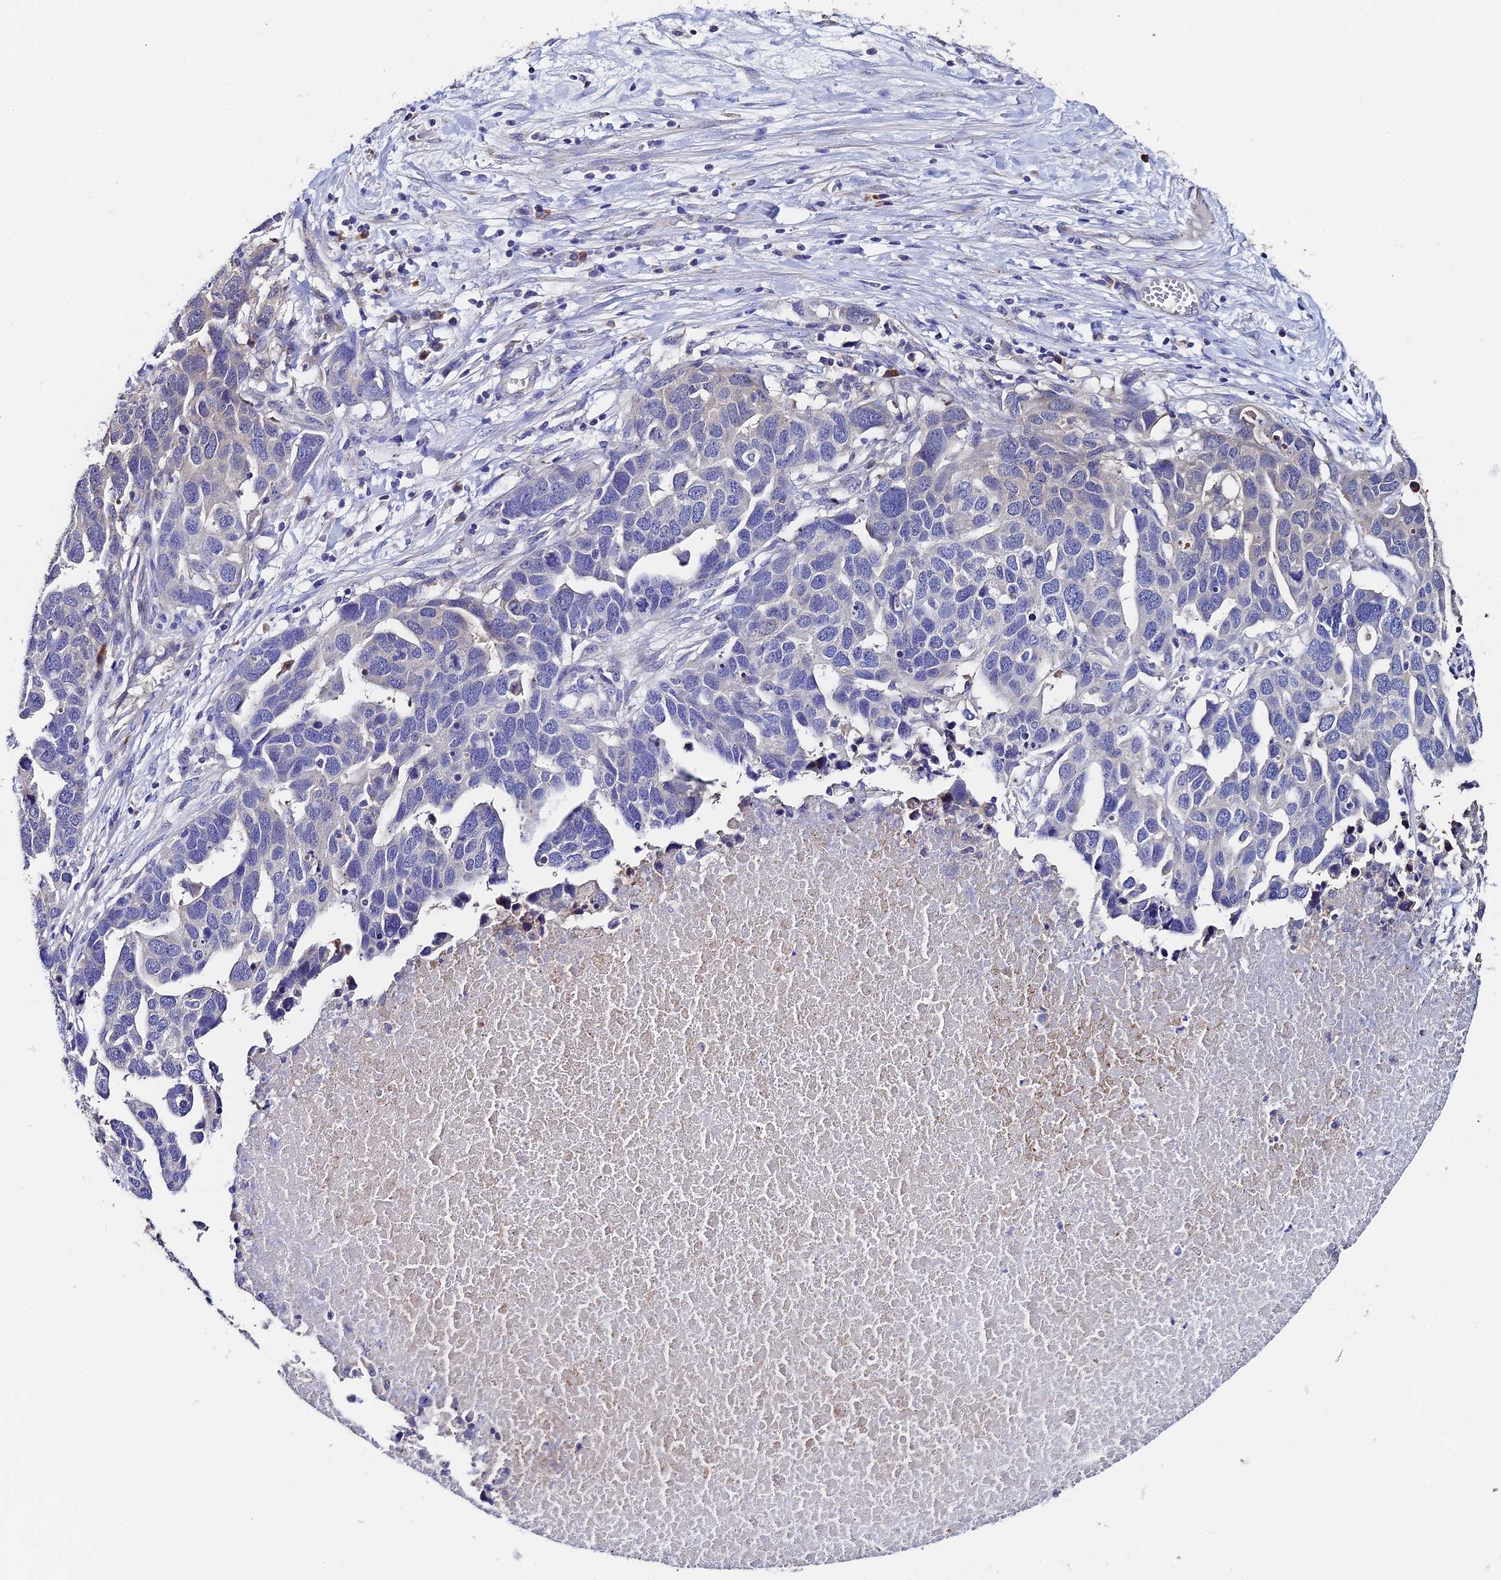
{"staining": {"intensity": "negative", "quantity": "none", "location": "none"}, "tissue": "ovarian cancer", "cell_type": "Tumor cells", "image_type": "cancer", "snomed": [{"axis": "morphology", "description": "Cystadenocarcinoma, serous, NOS"}, {"axis": "topography", "description": "Ovary"}], "caption": "Tumor cells show no significant protein positivity in serous cystadenocarcinoma (ovarian). (IHC, brightfield microscopy, high magnification).", "gene": "UBE2L3", "patient": {"sex": "female", "age": 54}}